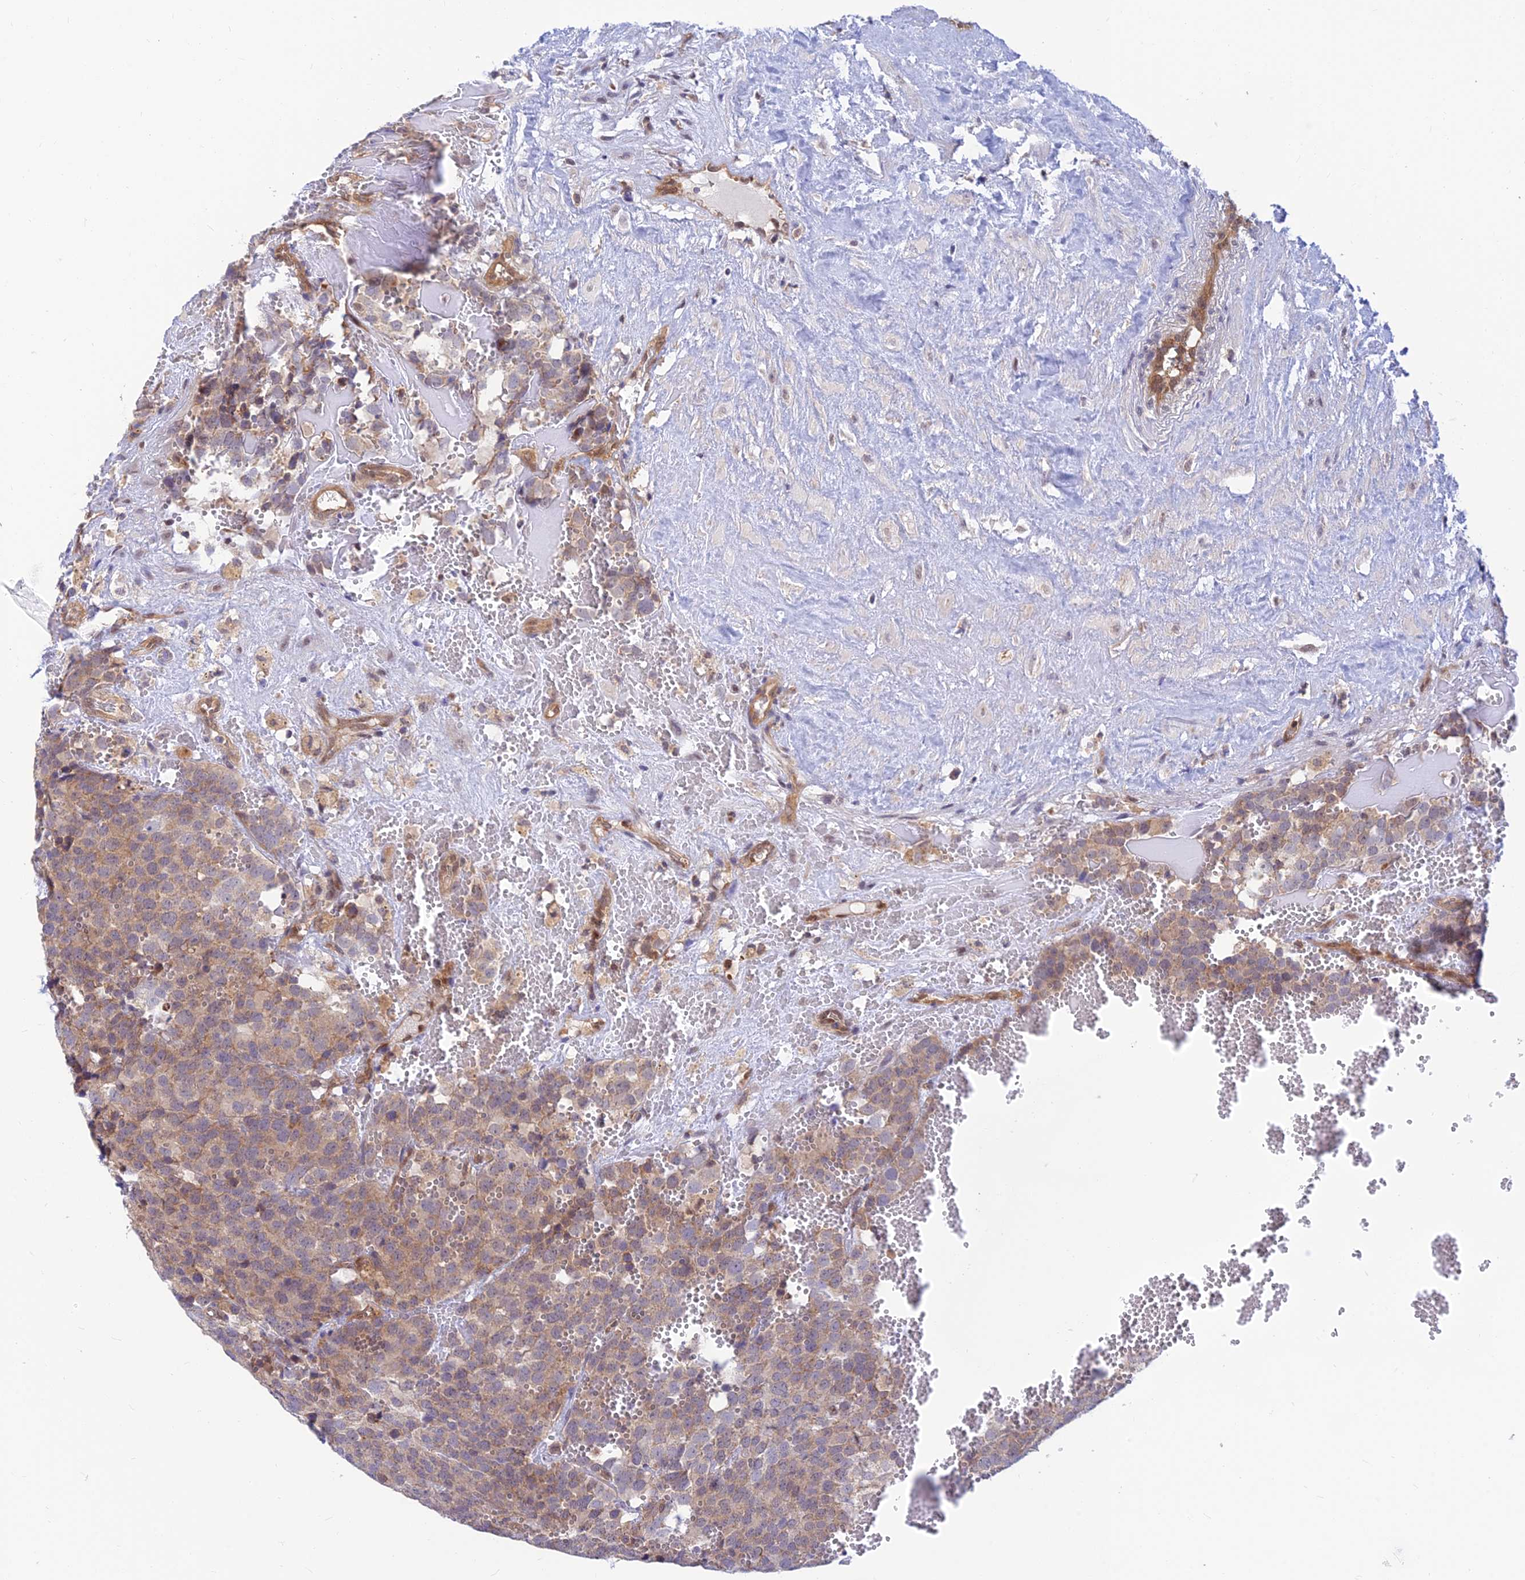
{"staining": {"intensity": "weak", "quantity": ">75%", "location": "cytoplasmic/membranous"}, "tissue": "testis cancer", "cell_type": "Tumor cells", "image_type": "cancer", "snomed": [{"axis": "morphology", "description": "Seminoma, NOS"}, {"axis": "topography", "description": "Testis"}], "caption": "Protein expression analysis of human seminoma (testis) reveals weak cytoplasmic/membranous staining in approximately >75% of tumor cells. The staining is performed using DAB brown chromogen to label protein expression. The nuclei are counter-stained blue using hematoxylin.", "gene": "LYSMD2", "patient": {"sex": "male", "age": 71}}